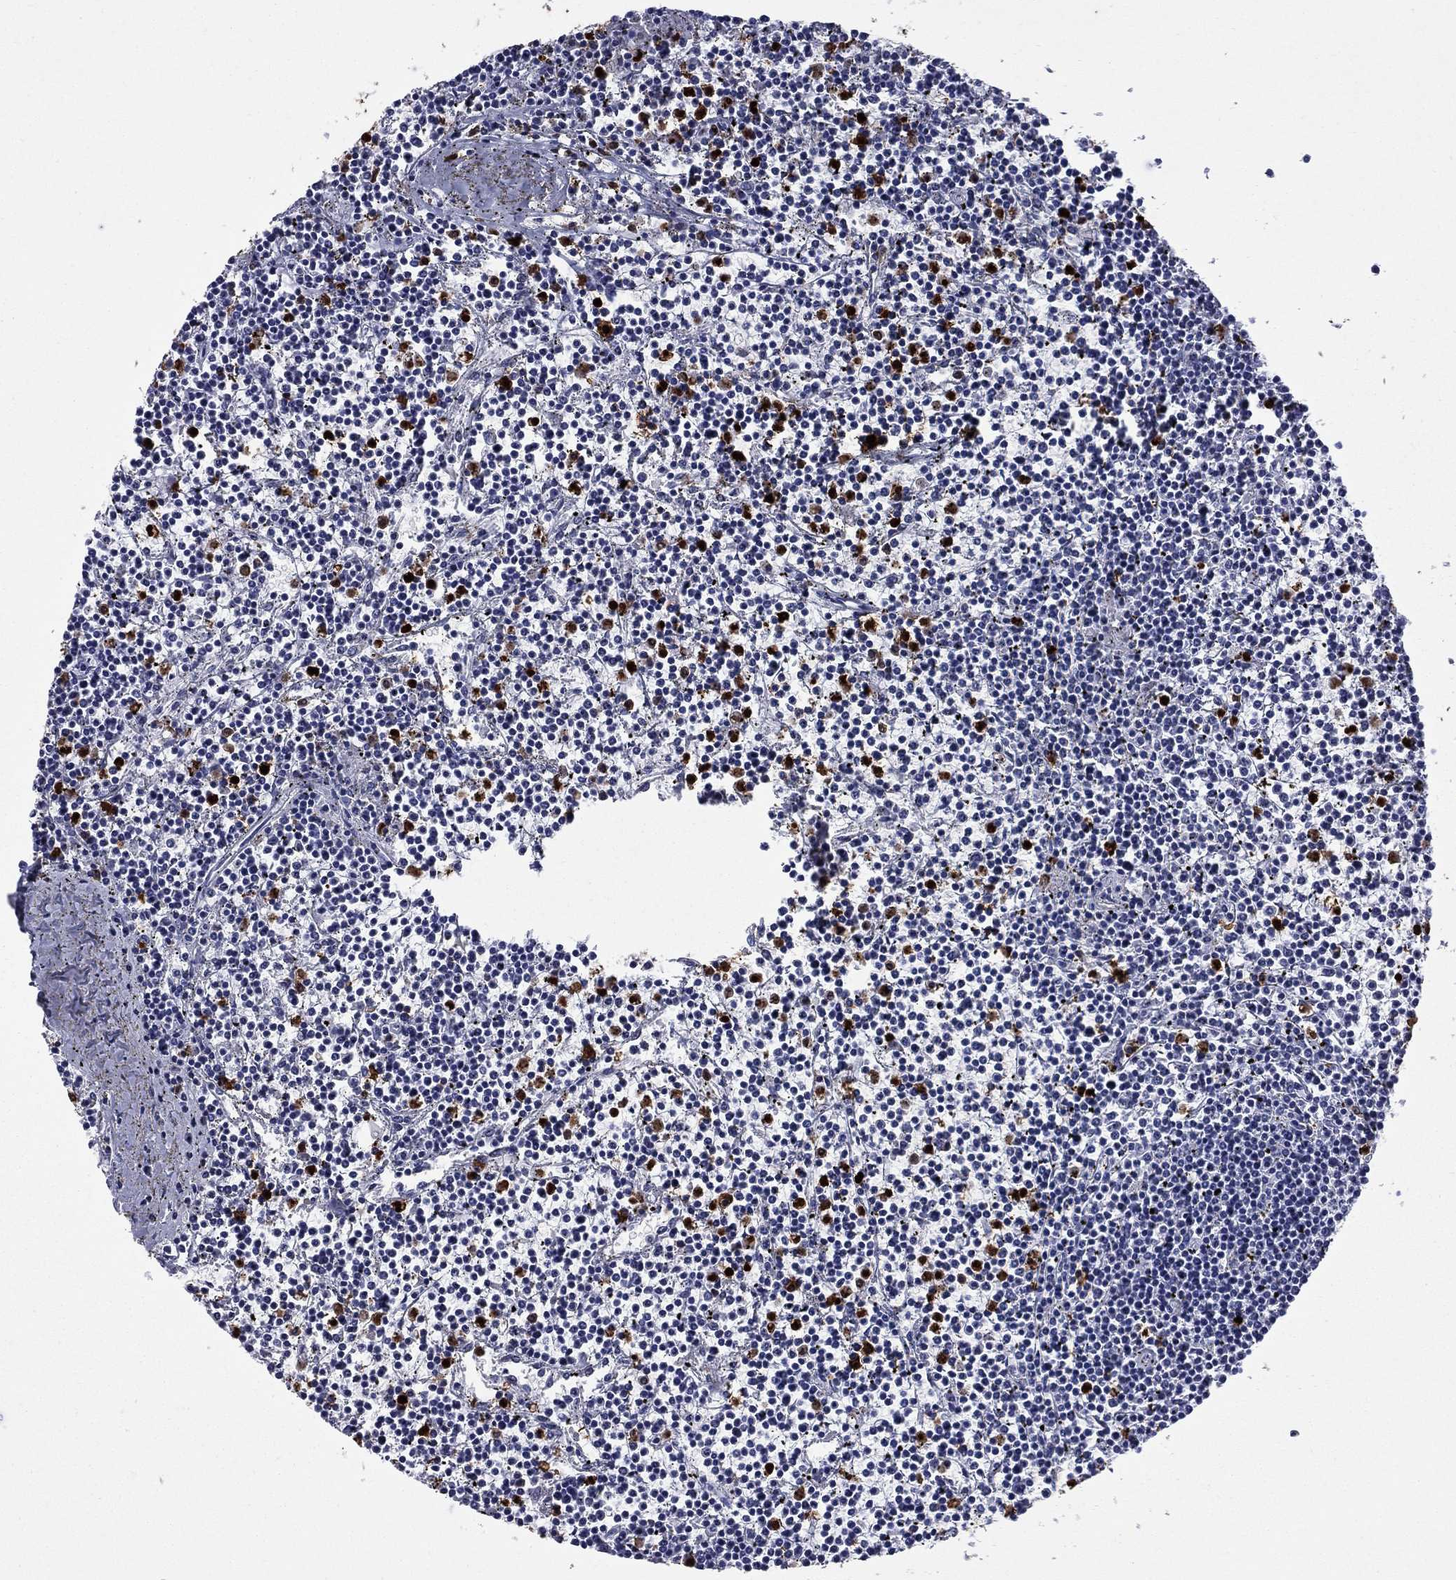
{"staining": {"intensity": "negative", "quantity": "none", "location": "none"}, "tissue": "lymphoma", "cell_type": "Tumor cells", "image_type": "cancer", "snomed": [{"axis": "morphology", "description": "Malignant lymphoma, non-Hodgkin's type, Low grade"}, {"axis": "topography", "description": "Spleen"}], "caption": "Immunohistochemistry (IHC) of human malignant lymphoma, non-Hodgkin's type (low-grade) demonstrates no staining in tumor cells. (DAB immunohistochemistry visualized using brightfield microscopy, high magnification).", "gene": "TRIM29", "patient": {"sex": "female", "age": 19}}